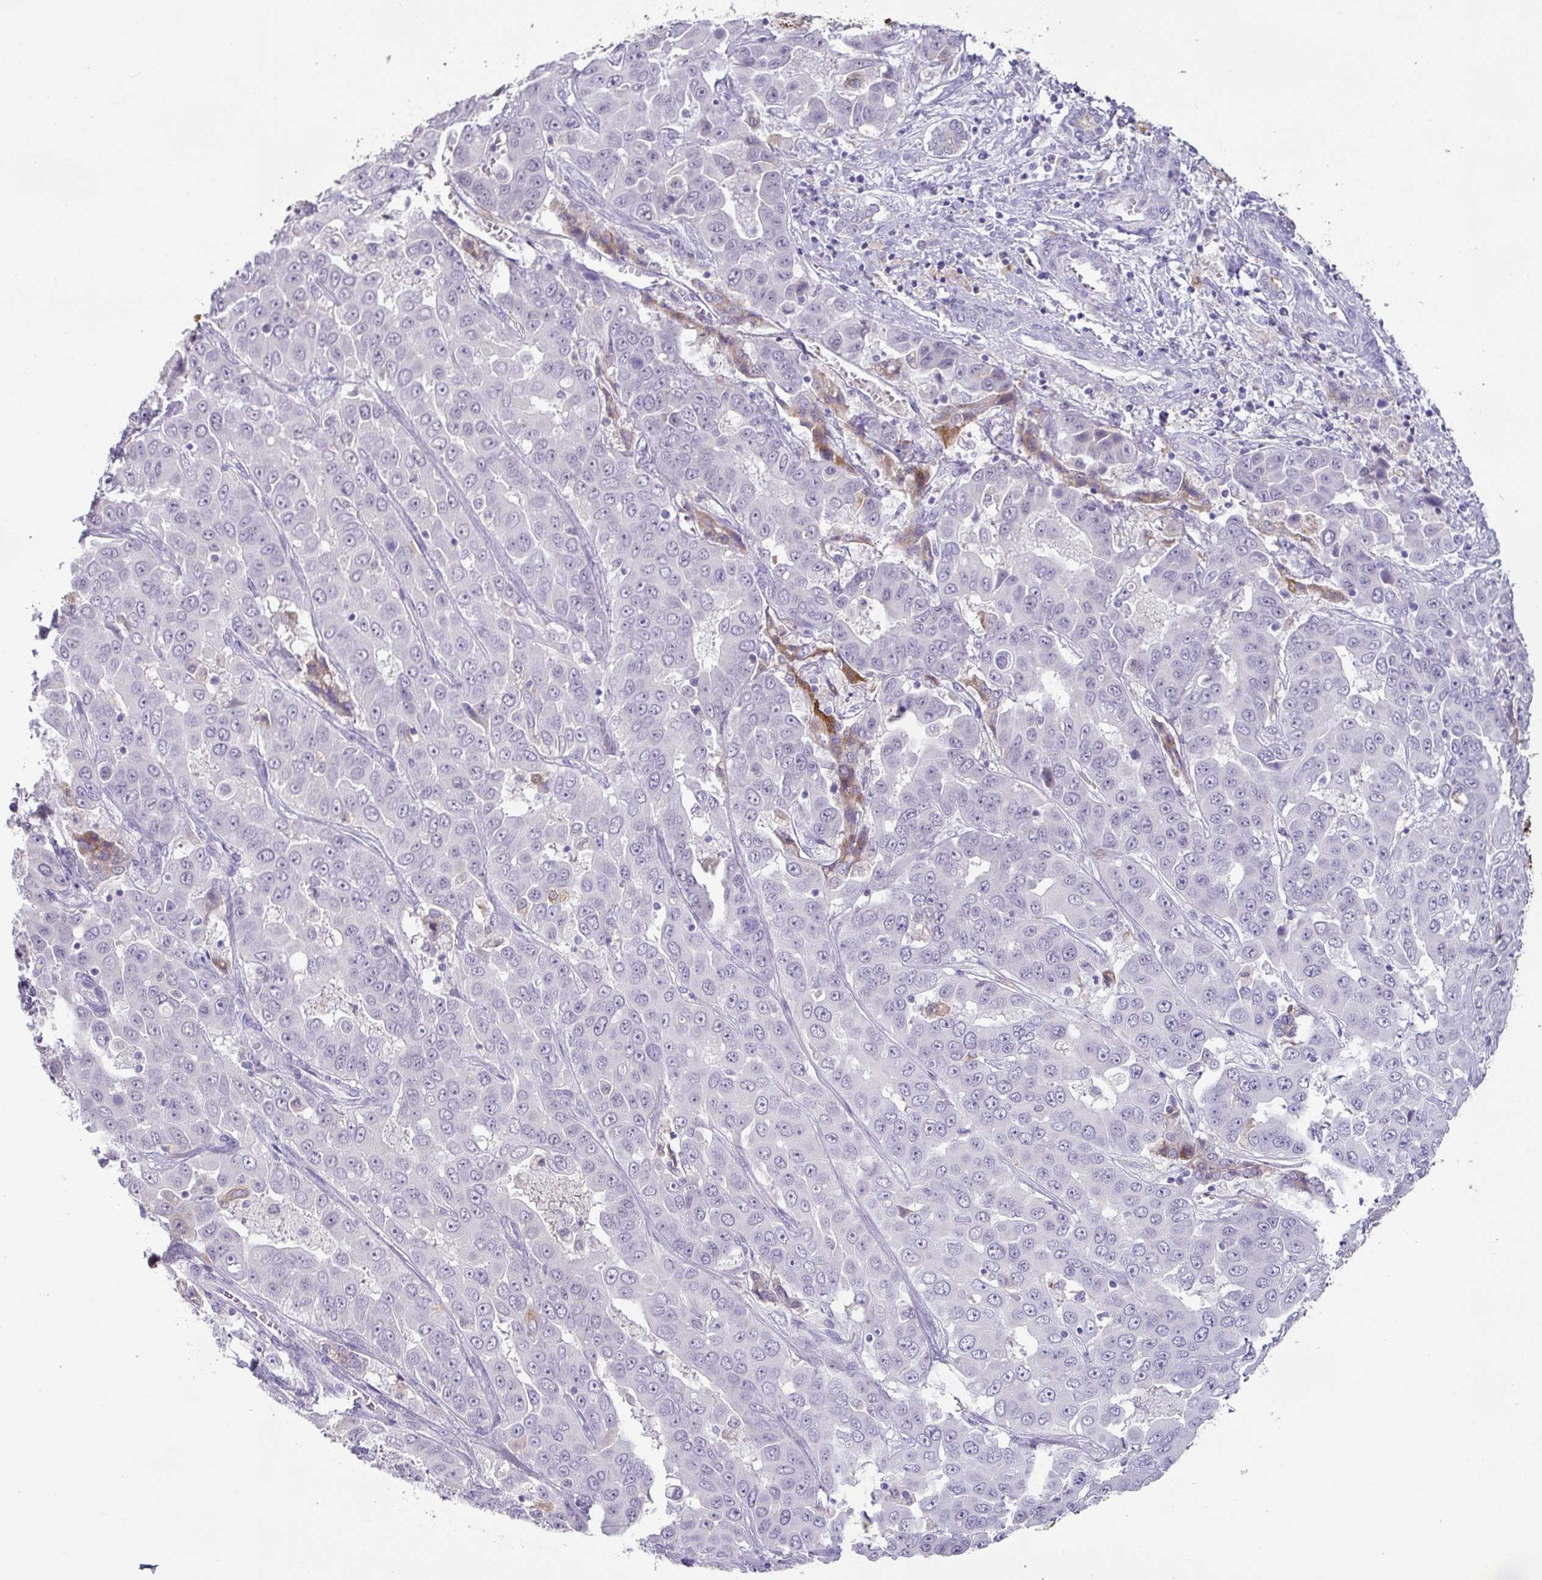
{"staining": {"intensity": "negative", "quantity": "none", "location": "none"}, "tissue": "liver cancer", "cell_type": "Tumor cells", "image_type": "cancer", "snomed": [{"axis": "morphology", "description": "Cholangiocarcinoma"}, {"axis": "topography", "description": "Liver"}], "caption": "Immunohistochemistry micrograph of neoplastic tissue: human liver cancer stained with DAB (3,3'-diaminobenzidine) displays no significant protein expression in tumor cells.", "gene": "FGF17", "patient": {"sex": "female", "age": 52}}